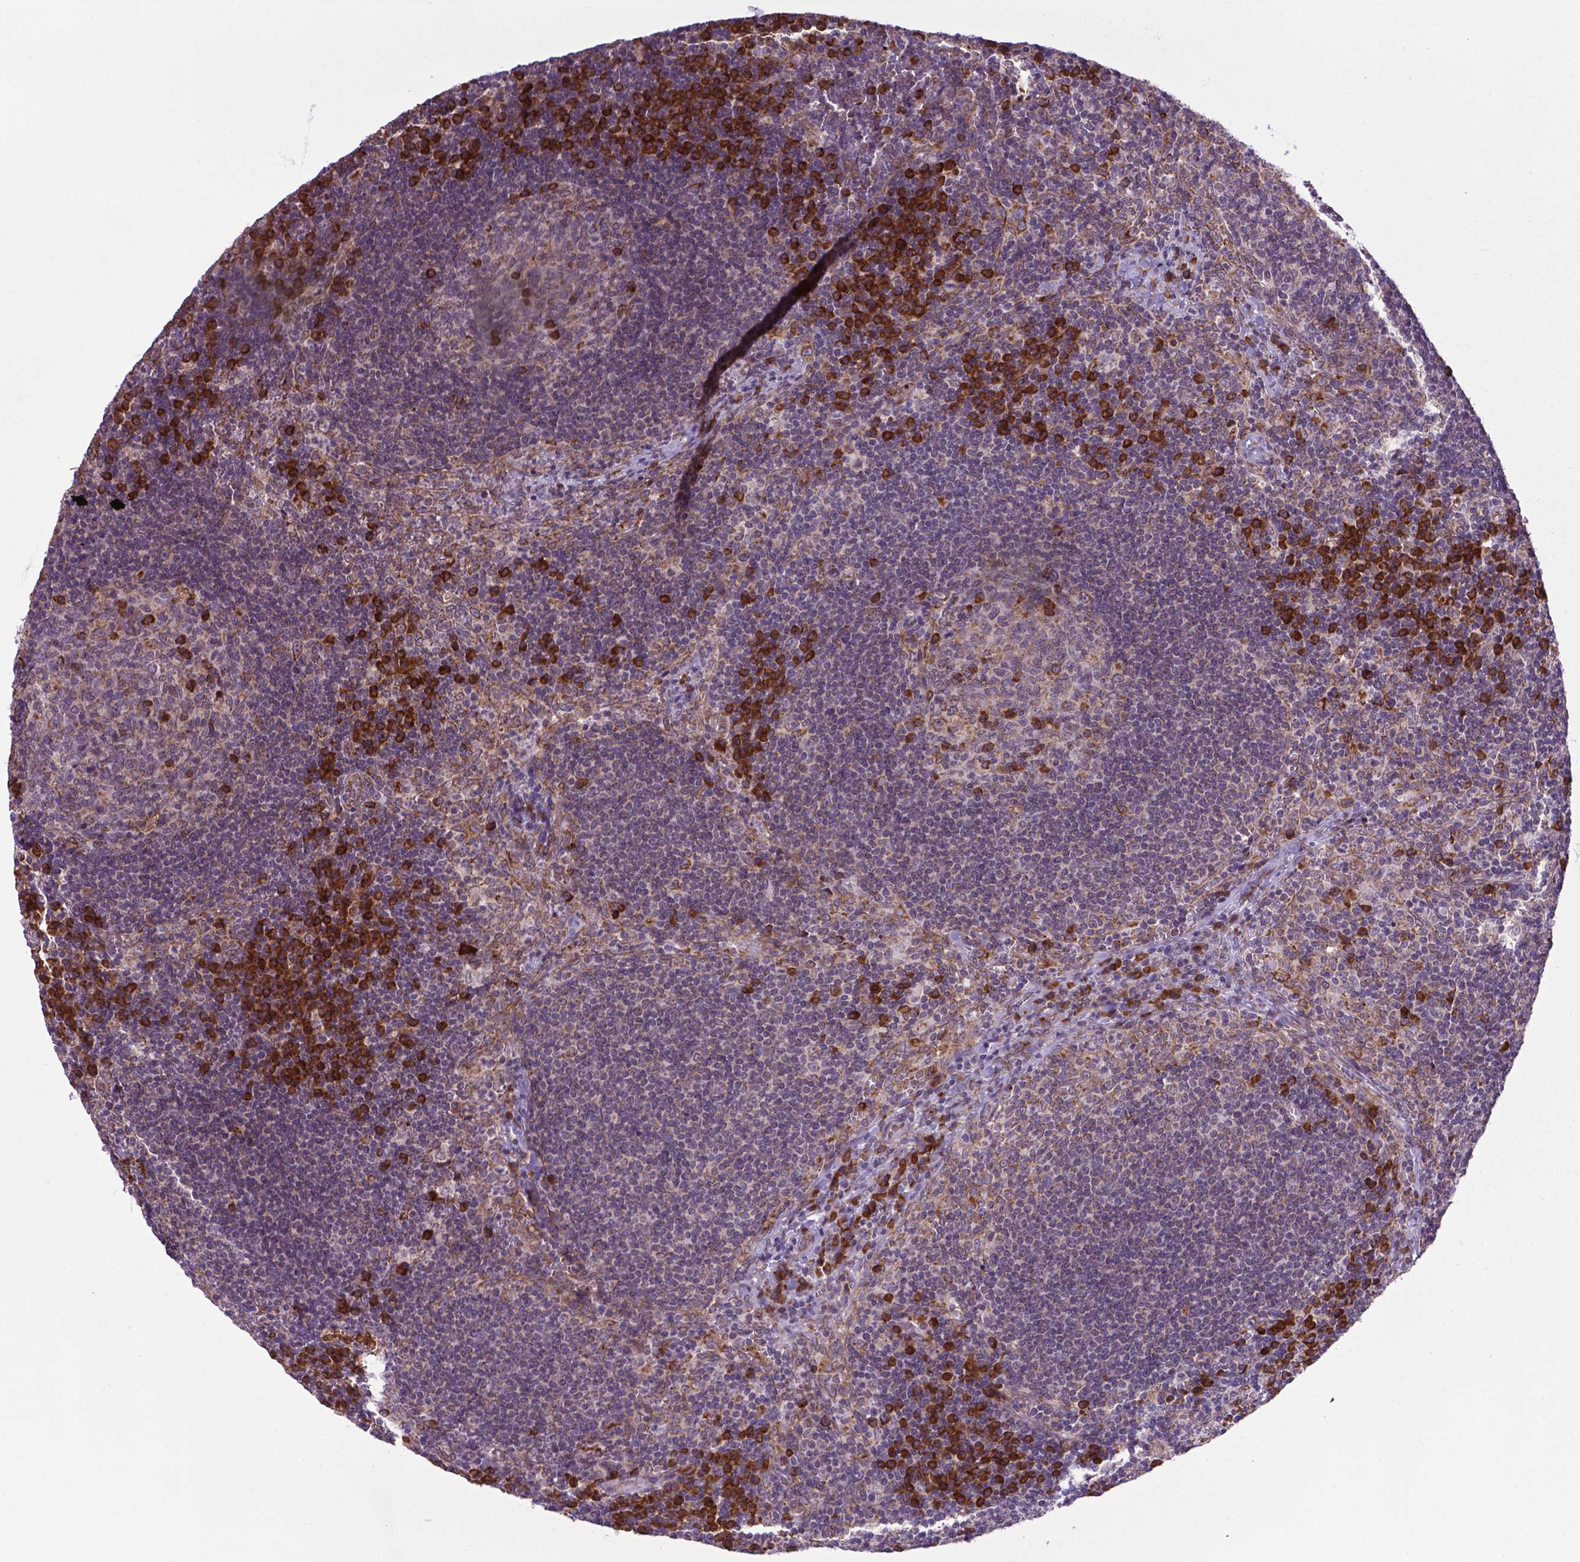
{"staining": {"intensity": "strong", "quantity": "<25%", "location": "cytoplasmic/membranous"}, "tissue": "lymph node", "cell_type": "Germinal center cells", "image_type": "normal", "snomed": [{"axis": "morphology", "description": "Normal tissue, NOS"}, {"axis": "topography", "description": "Lymph node"}], "caption": "About <25% of germinal center cells in unremarkable human lymph node exhibit strong cytoplasmic/membranous protein staining as visualized by brown immunohistochemical staining.", "gene": "ENSG00000269590", "patient": {"sex": "male", "age": 67}}